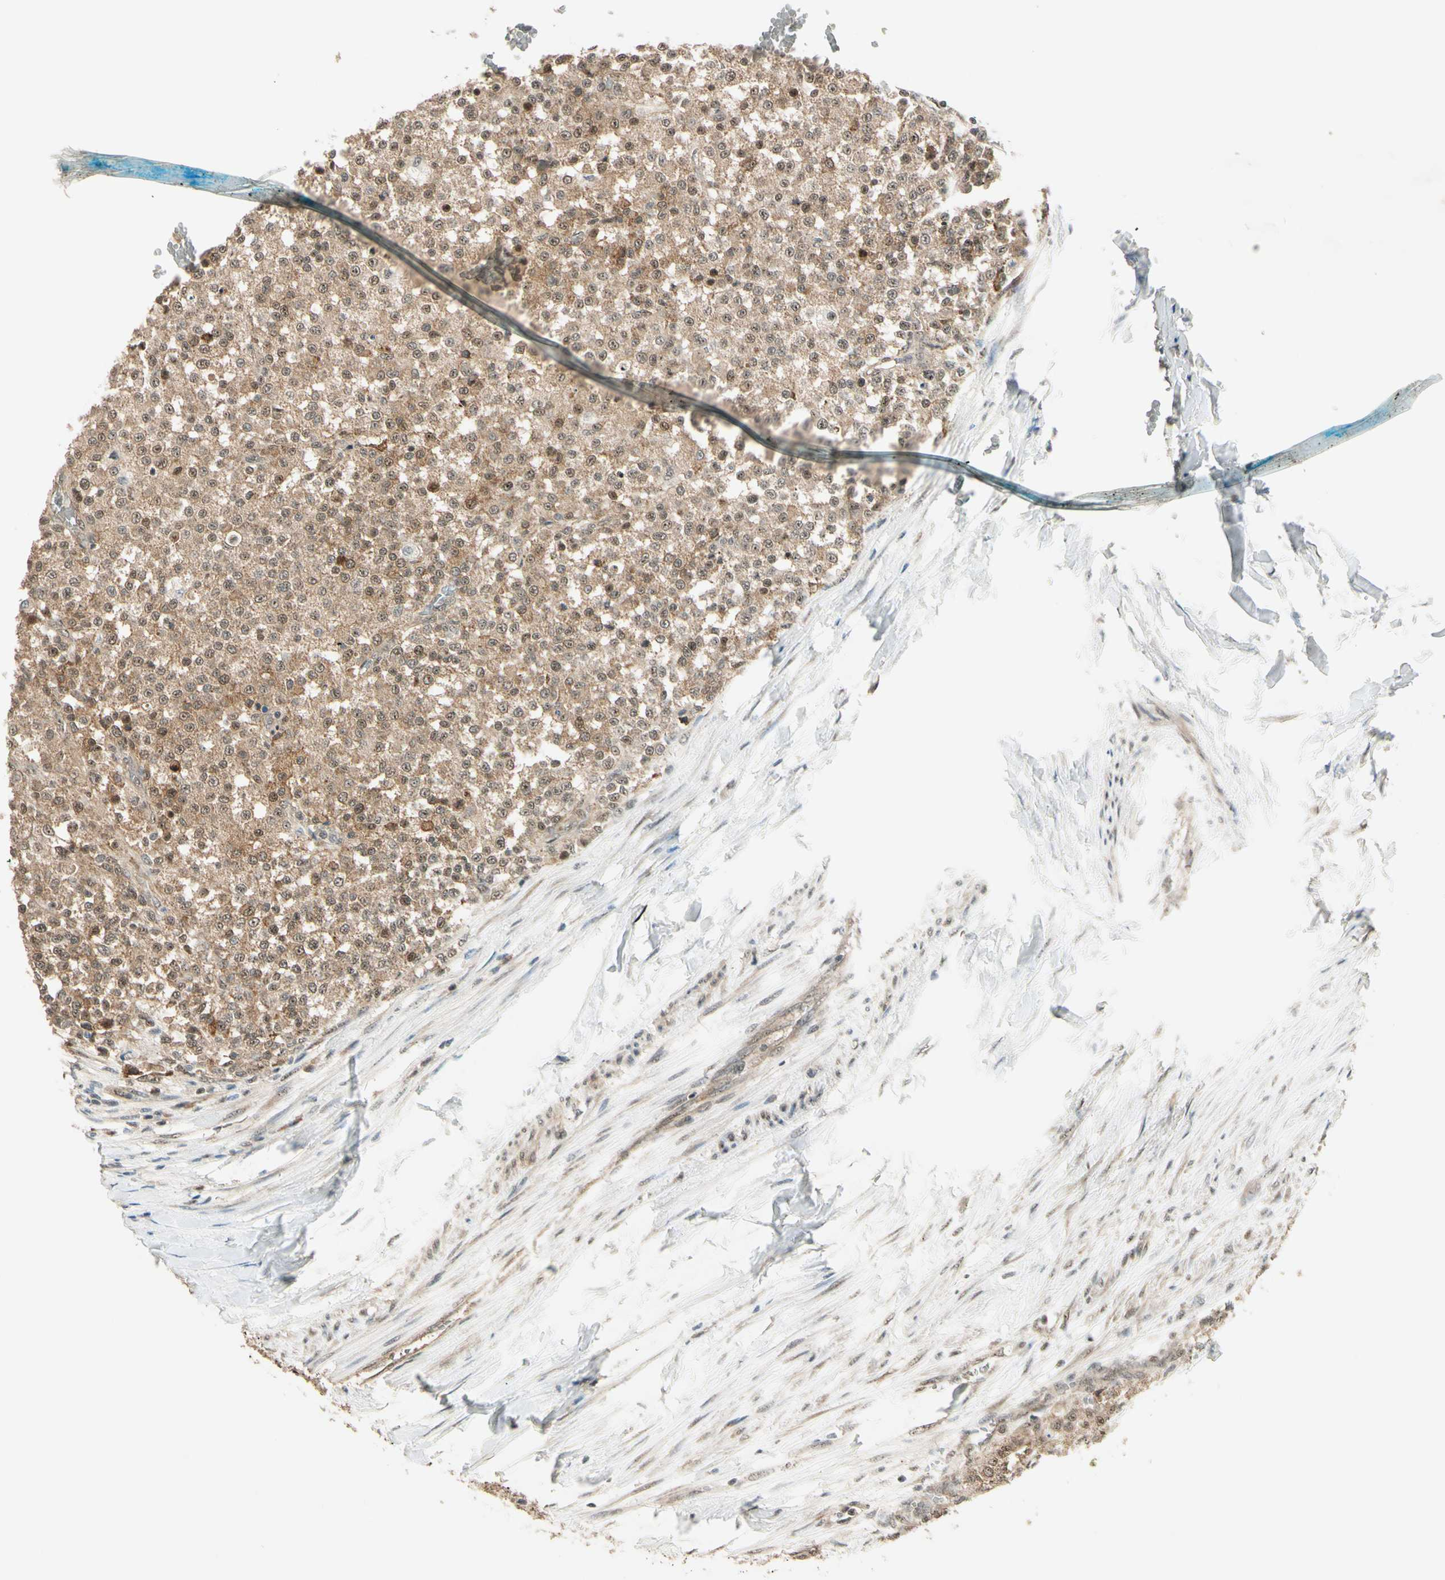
{"staining": {"intensity": "moderate", "quantity": ">75%", "location": "cytoplasmic/membranous,nuclear"}, "tissue": "testis cancer", "cell_type": "Tumor cells", "image_type": "cancer", "snomed": [{"axis": "morphology", "description": "Seminoma, NOS"}, {"axis": "topography", "description": "Testis"}], "caption": "A photomicrograph of testis cancer stained for a protein reveals moderate cytoplasmic/membranous and nuclear brown staining in tumor cells.", "gene": "MCPH1", "patient": {"sex": "male", "age": 59}}